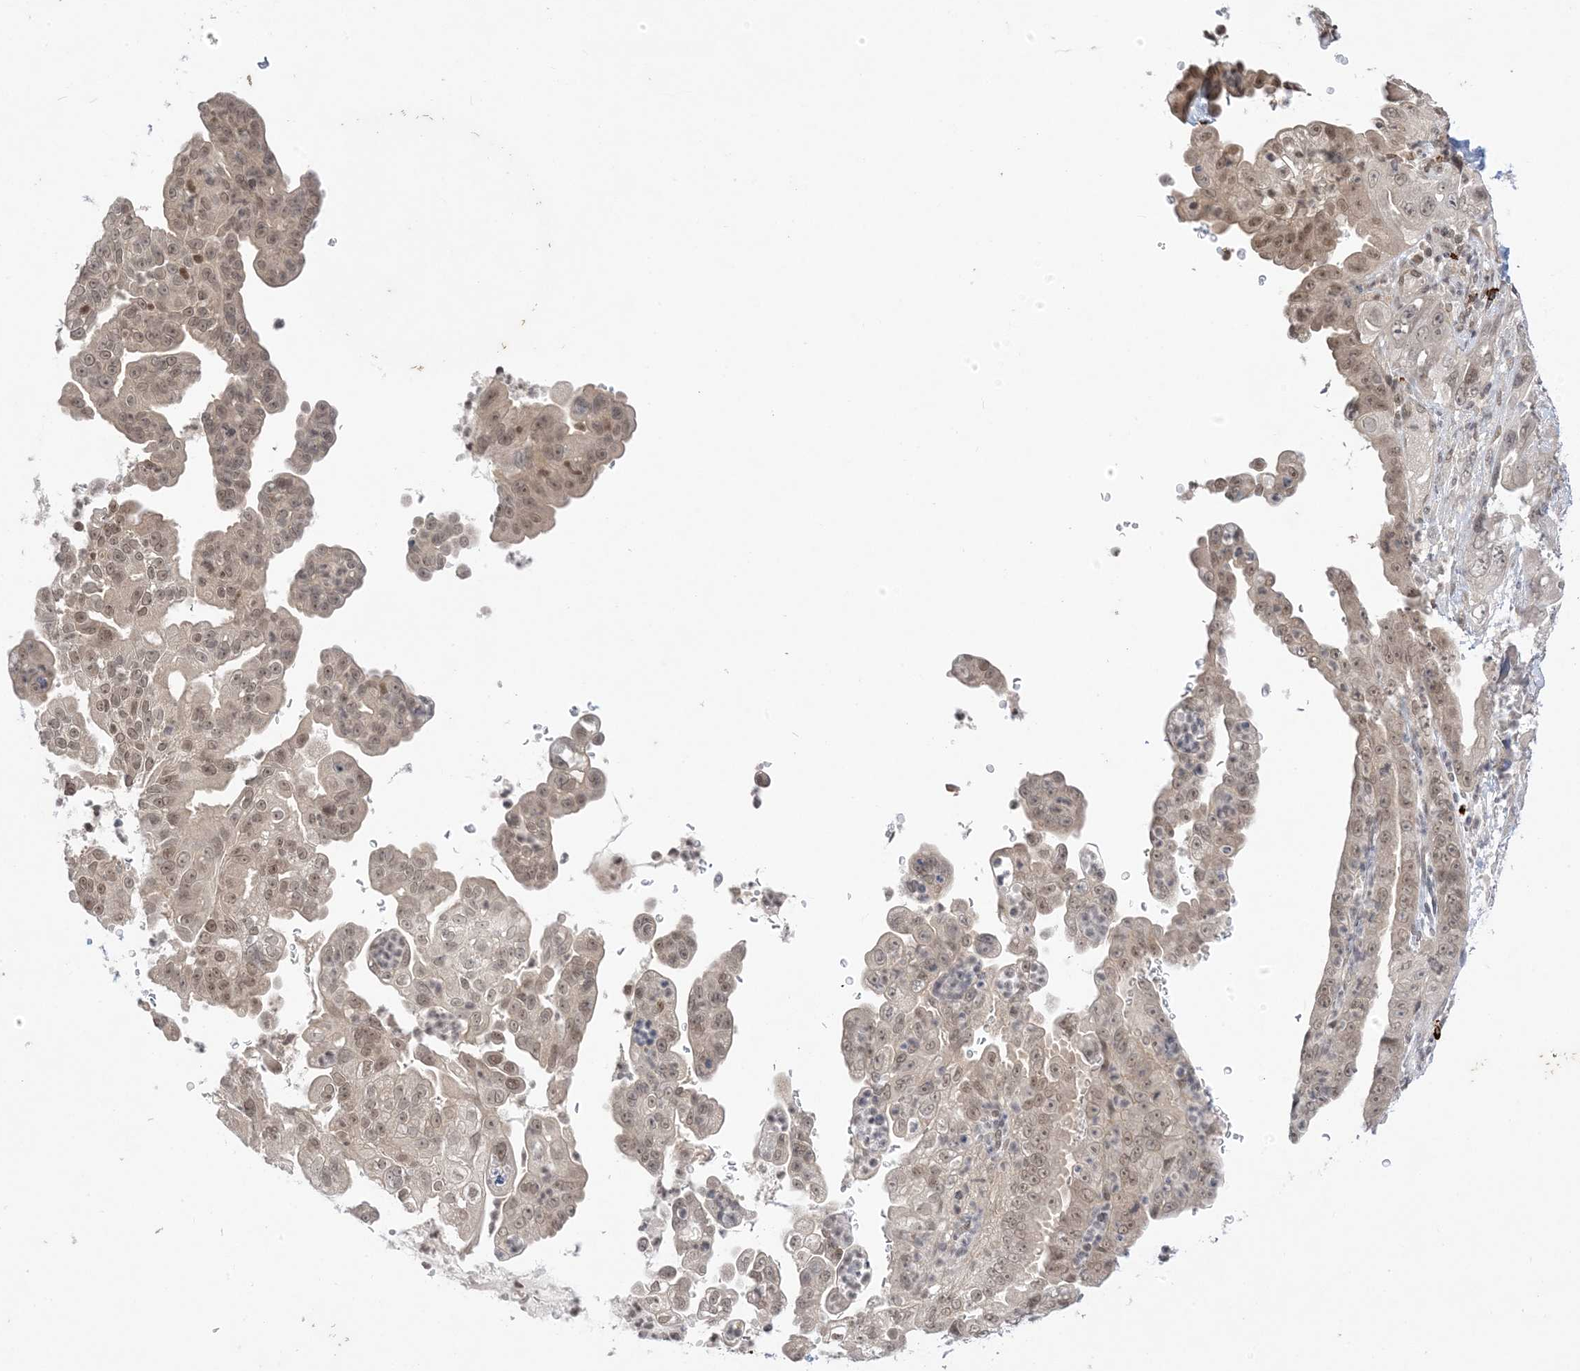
{"staining": {"intensity": "weak", "quantity": ">75%", "location": "cytoplasmic/membranous,nuclear"}, "tissue": "pancreatic cancer", "cell_type": "Tumor cells", "image_type": "cancer", "snomed": [{"axis": "morphology", "description": "Adenocarcinoma, NOS"}, {"axis": "topography", "description": "Pancreas"}], "caption": "IHC image of neoplastic tissue: pancreatic cancer stained using immunohistochemistry (IHC) shows low levels of weak protein expression localized specifically in the cytoplasmic/membranous and nuclear of tumor cells, appearing as a cytoplasmic/membranous and nuclear brown color.", "gene": "RANBP9", "patient": {"sex": "female", "age": 78}}